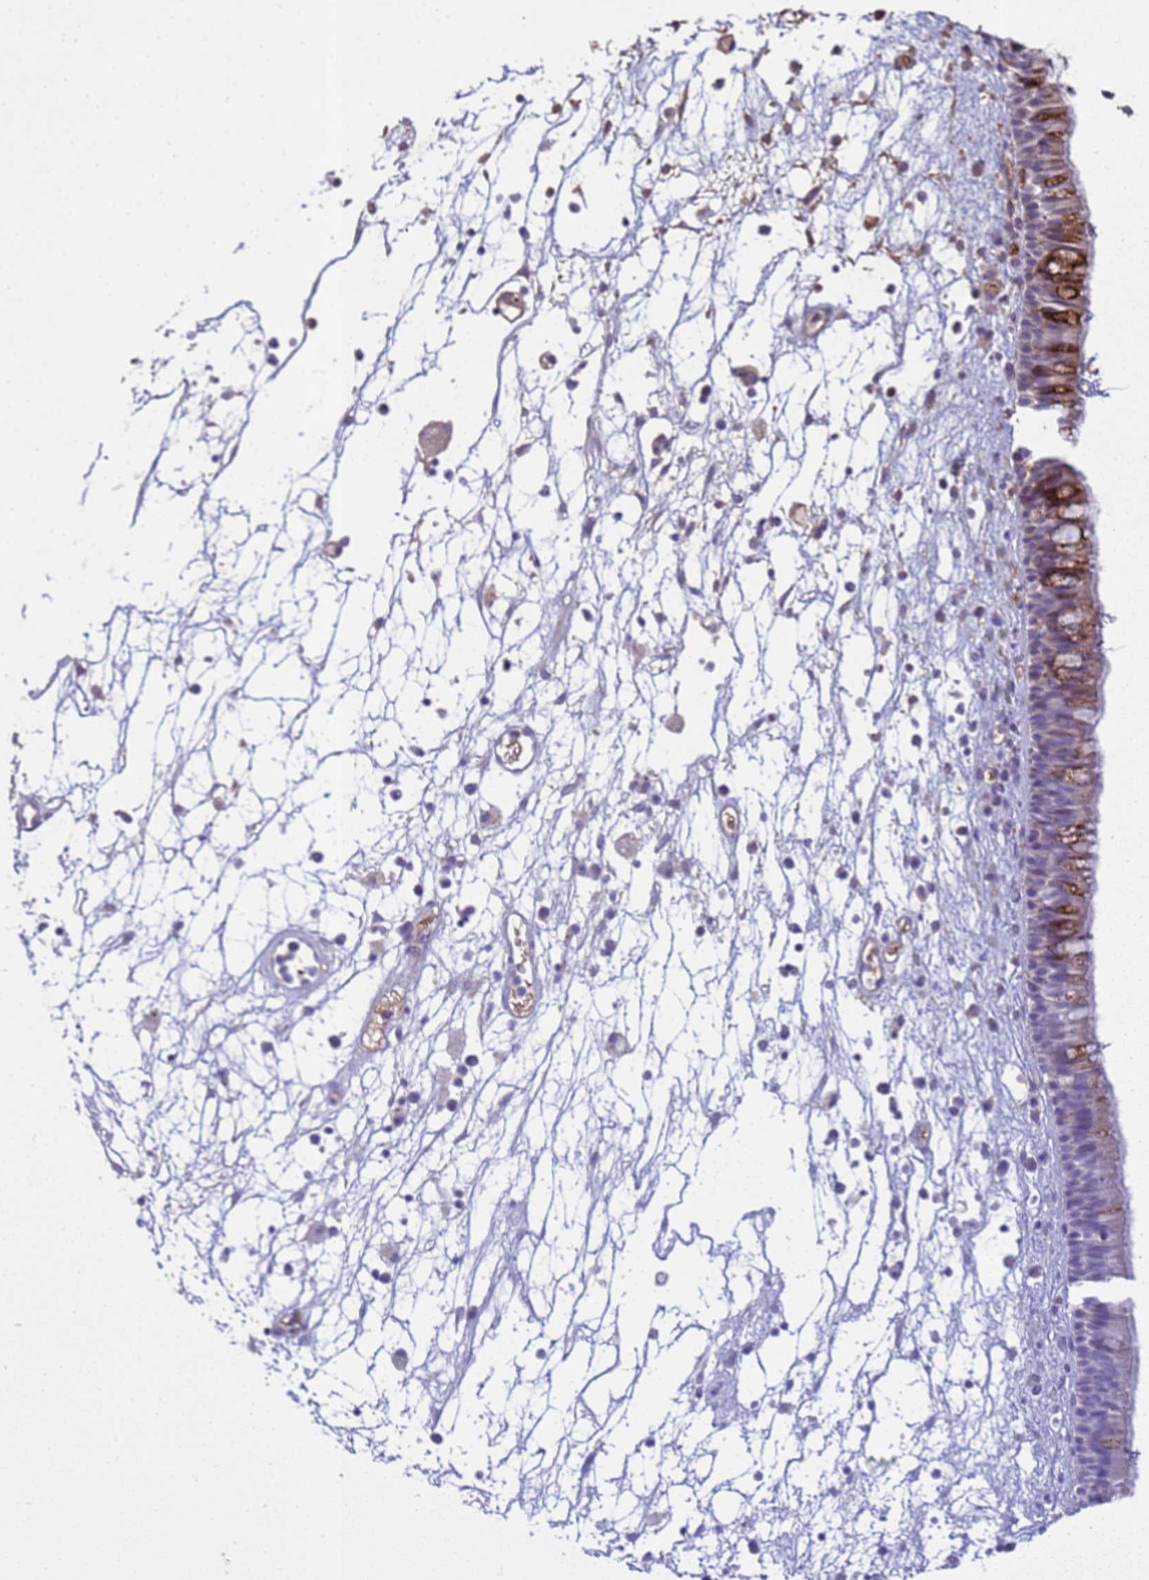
{"staining": {"intensity": "strong", "quantity": "<25%", "location": "cytoplasmic/membranous"}, "tissue": "nasopharynx", "cell_type": "Respiratory epithelial cells", "image_type": "normal", "snomed": [{"axis": "morphology", "description": "Normal tissue, NOS"}, {"axis": "morphology", "description": "Inflammation, NOS"}, {"axis": "morphology", "description": "Malignant melanoma, Metastatic site"}, {"axis": "topography", "description": "Nasopharynx"}], "caption": "A histopathology image showing strong cytoplasmic/membranous expression in about <25% of respiratory epithelial cells in benign nasopharynx, as visualized by brown immunohistochemical staining.", "gene": "SGIP1", "patient": {"sex": "male", "age": 70}}